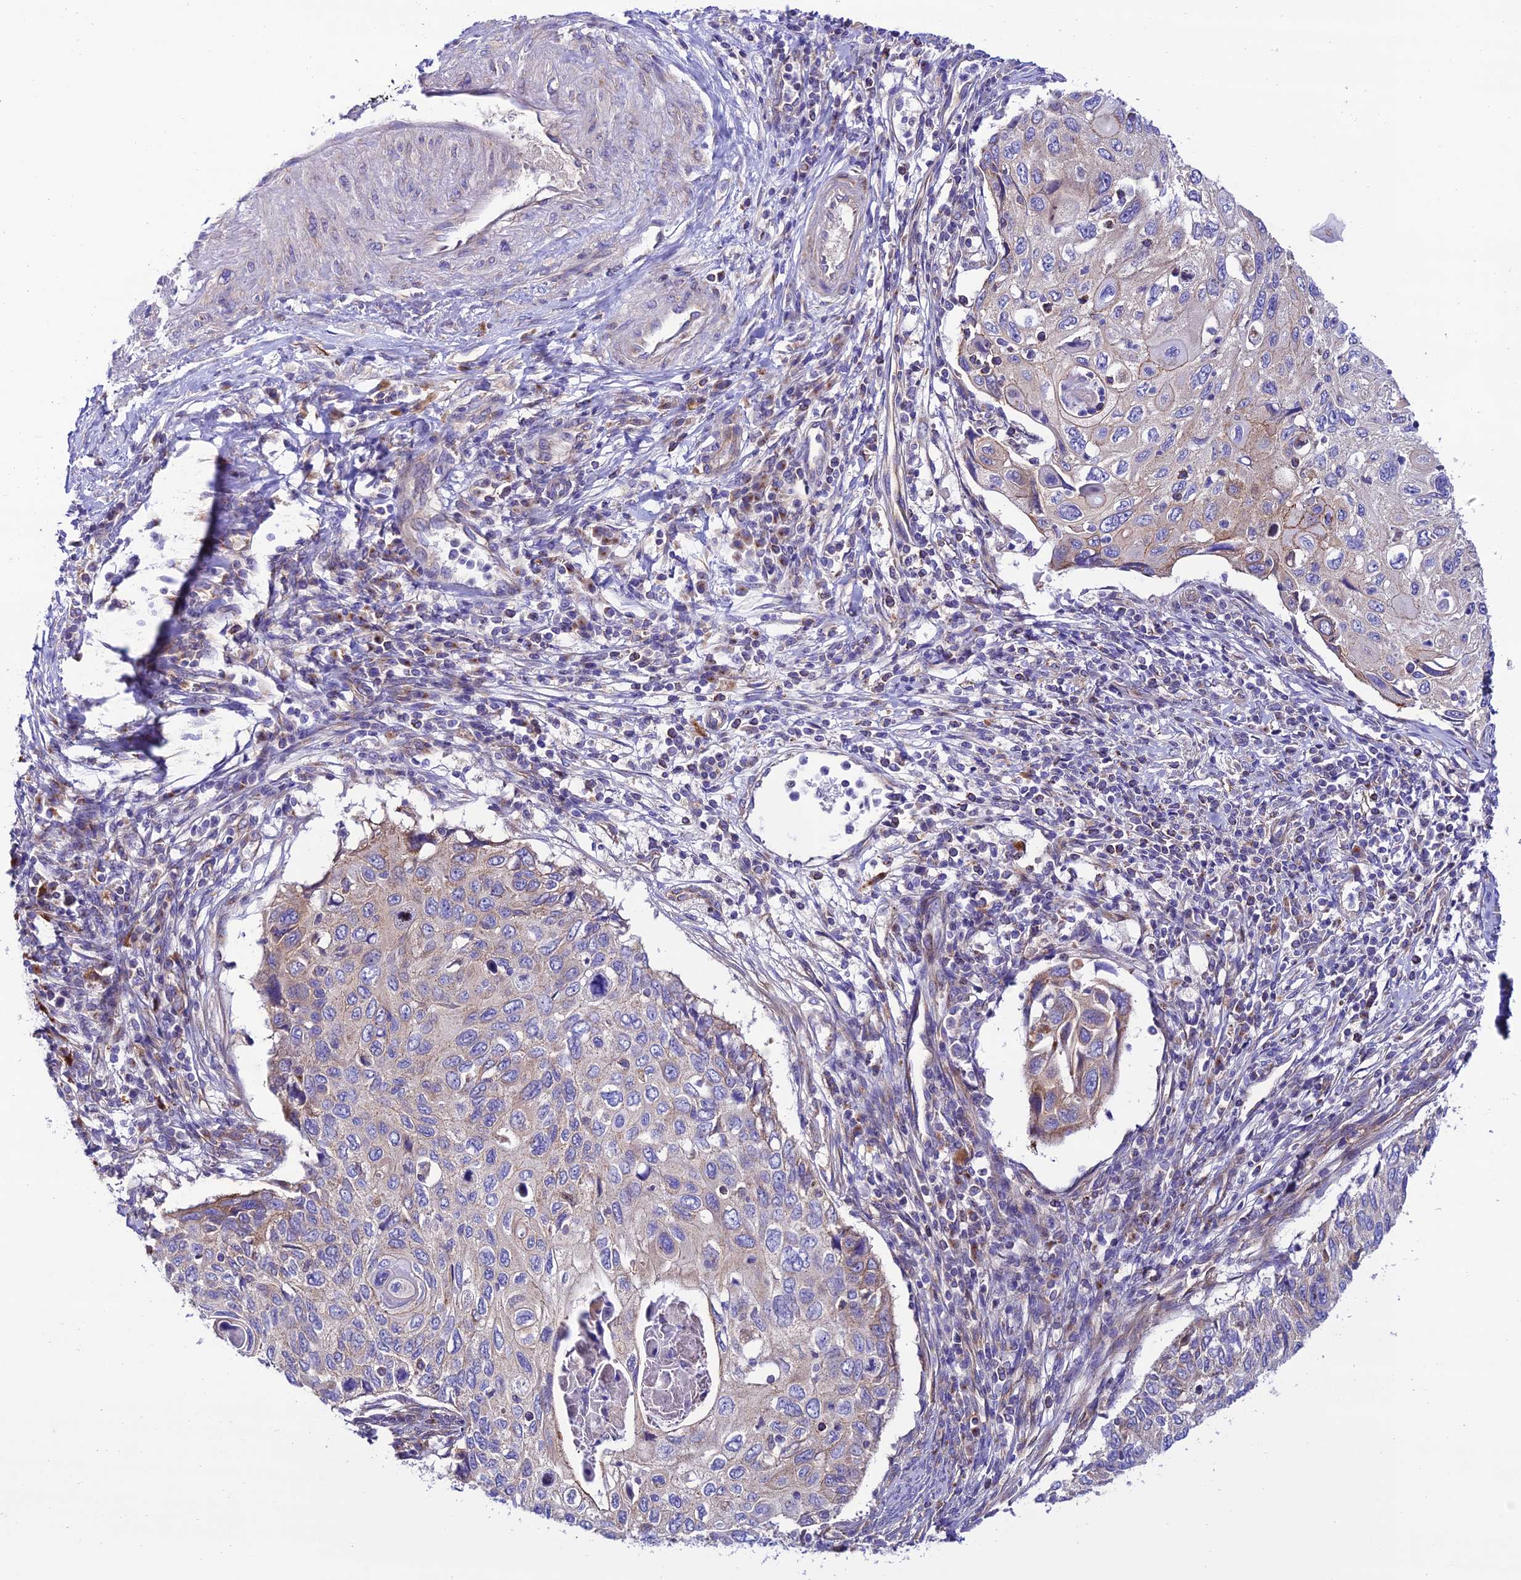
{"staining": {"intensity": "weak", "quantity": "25%-75%", "location": "cytoplasmic/membranous"}, "tissue": "cervical cancer", "cell_type": "Tumor cells", "image_type": "cancer", "snomed": [{"axis": "morphology", "description": "Squamous cell carcinoma, NOS"}, {"axis": "topography", "description": "Cervix"}], "caption": "Immunohistochemistry (DAB (3,3'-diaminobenzidine)) staining of human cervical squamous cell carcinoma exhibits weak cytoplasmic/membranous protein positivity in approximately 25%-75% of tumor cells.", "gene": "LACTB2", "patient": {"sex": "female", "age": 70}}